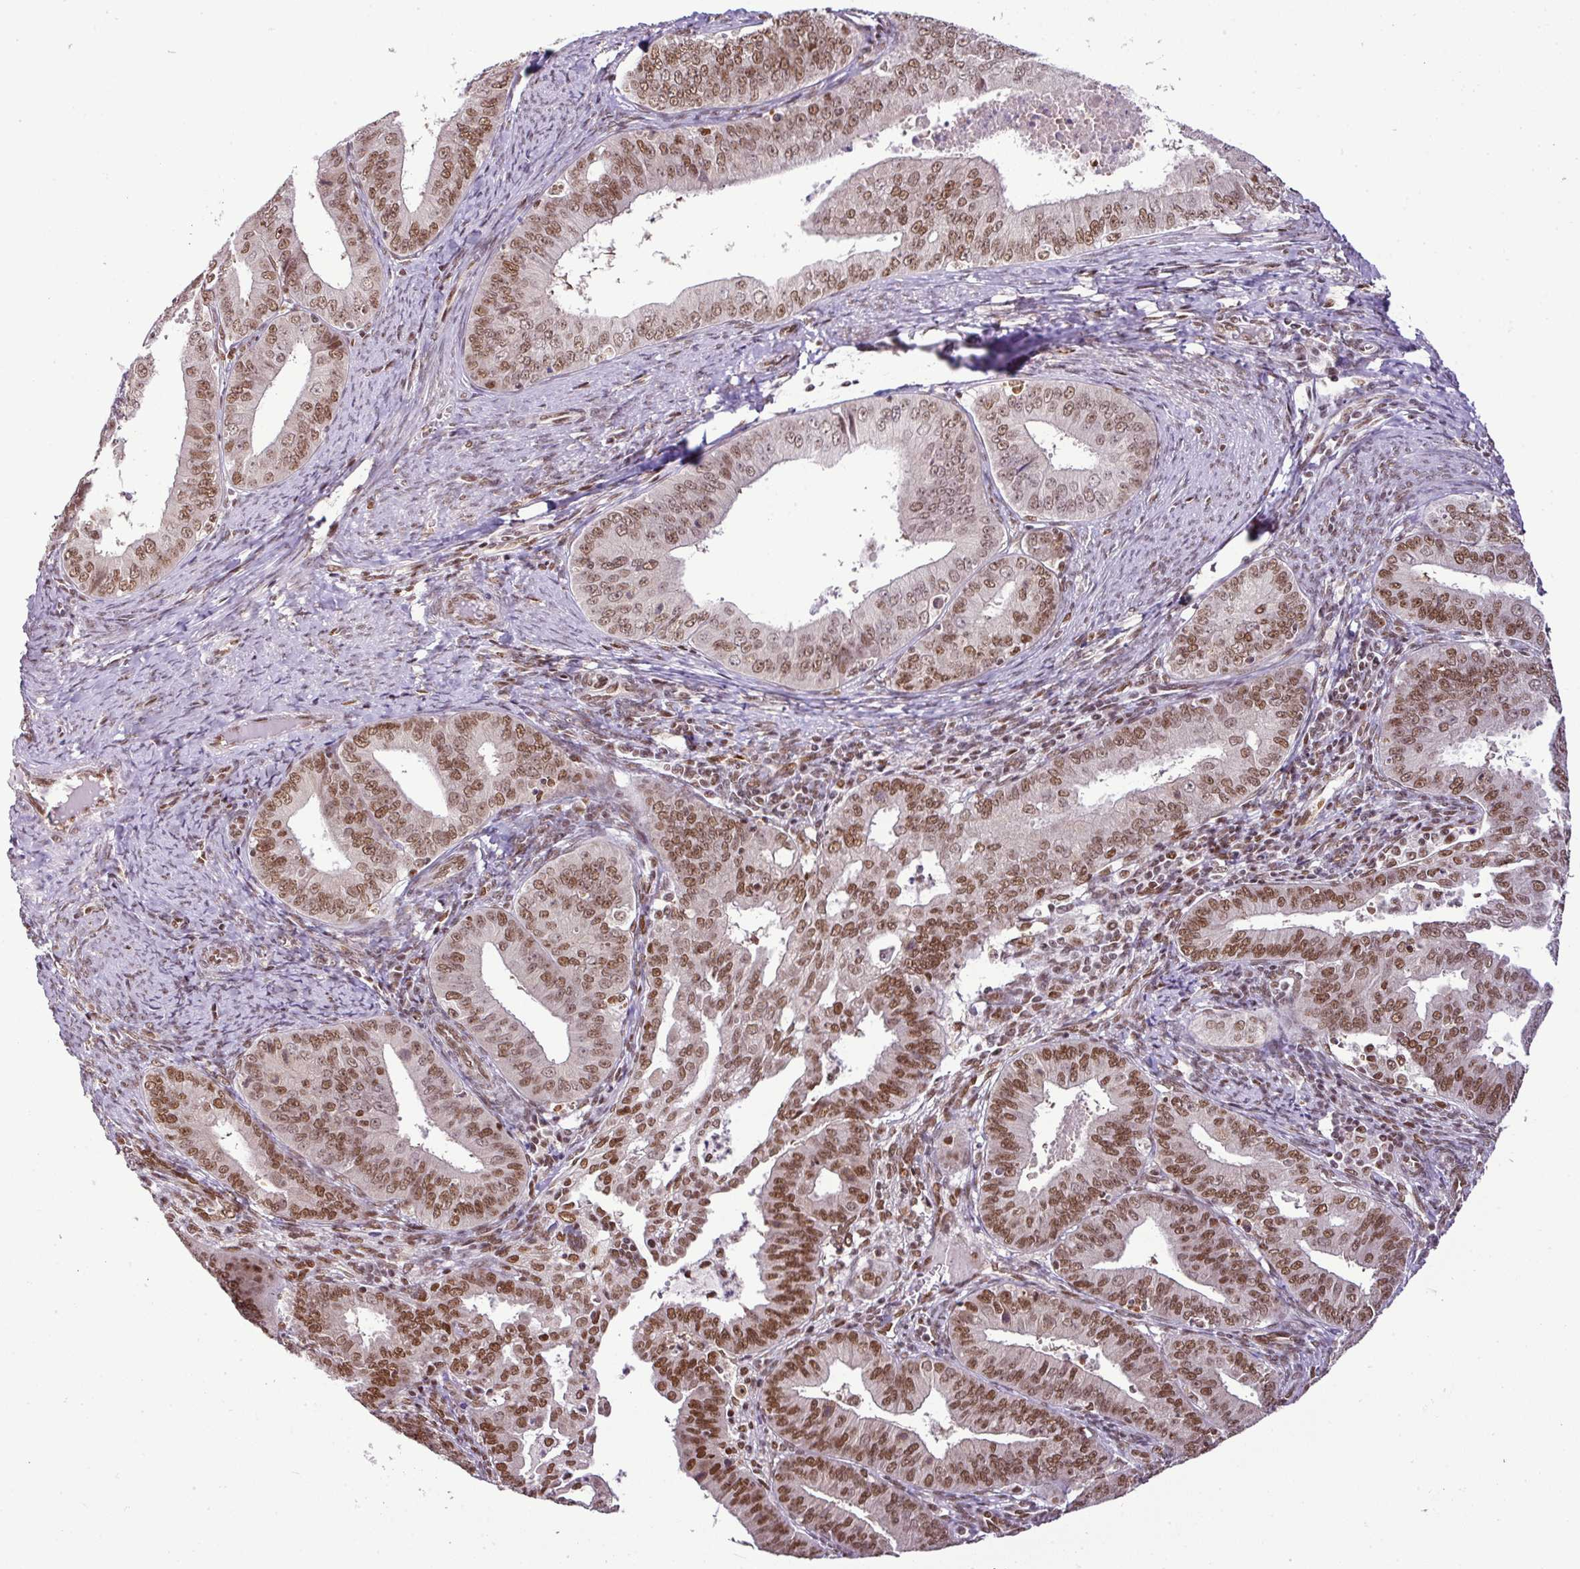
{"staining": {"intensity": "moderate", "quantity": ">75%", "location": "nuclear"}, "tissue": "endometrial cancer", "cell_type": "Tumor cells", "image_type": "cancer", "snomed": [{"axis": "morphology", "description": "Adenocarcinoma, NOS"}, {"axis": "topography", "description": "Endometrium"}], "caption": "This is an image of immunohistochemistry staining of endometrial cancer, which shows moderate positivity in the nuclear of tumor cells.", "gene": "PGAP4", "patient": {"sex": "female", "age": 73}}